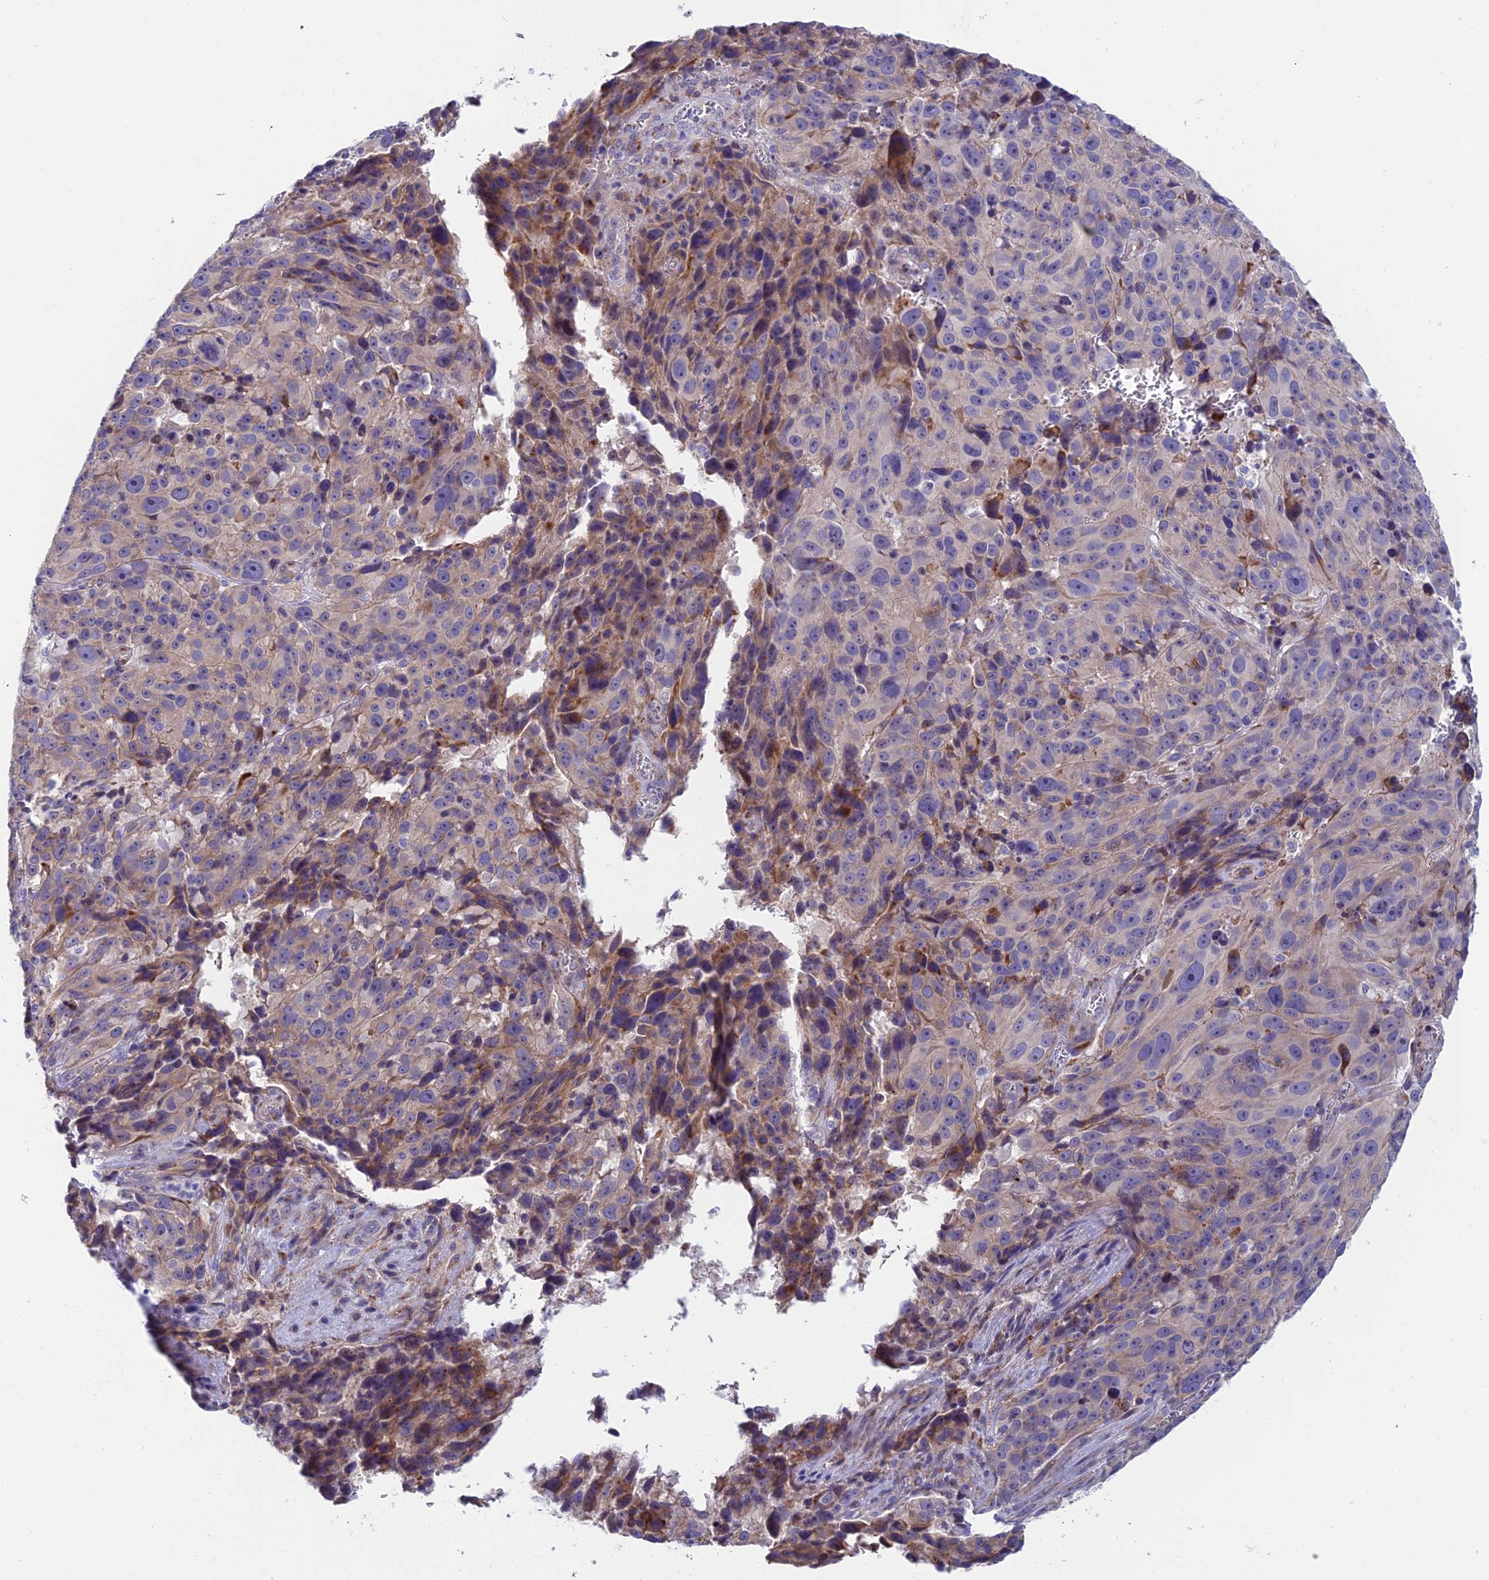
{"staining": {"intensity": "moderate", "quantity": "<25%", "location": "cytoplasmic/membranous"}, "tissue": "melanoma", "cell_type": "Tumor cells", "image_type": "cancer", "snomed": [{"axis": "morphology", "description": "Malignant melanoma, NOS"}, {"axis": "topography", "description": "Skin"}], "caption": "A high-resolution photomicrograph shows IHC staining of malignant melanoma, which demonstrates moderate cytoplasmic/membranous staining in approximately <25% of tumor cells.", "gene": "MACIR", "patient": {"sex": "male", "age": 84}}